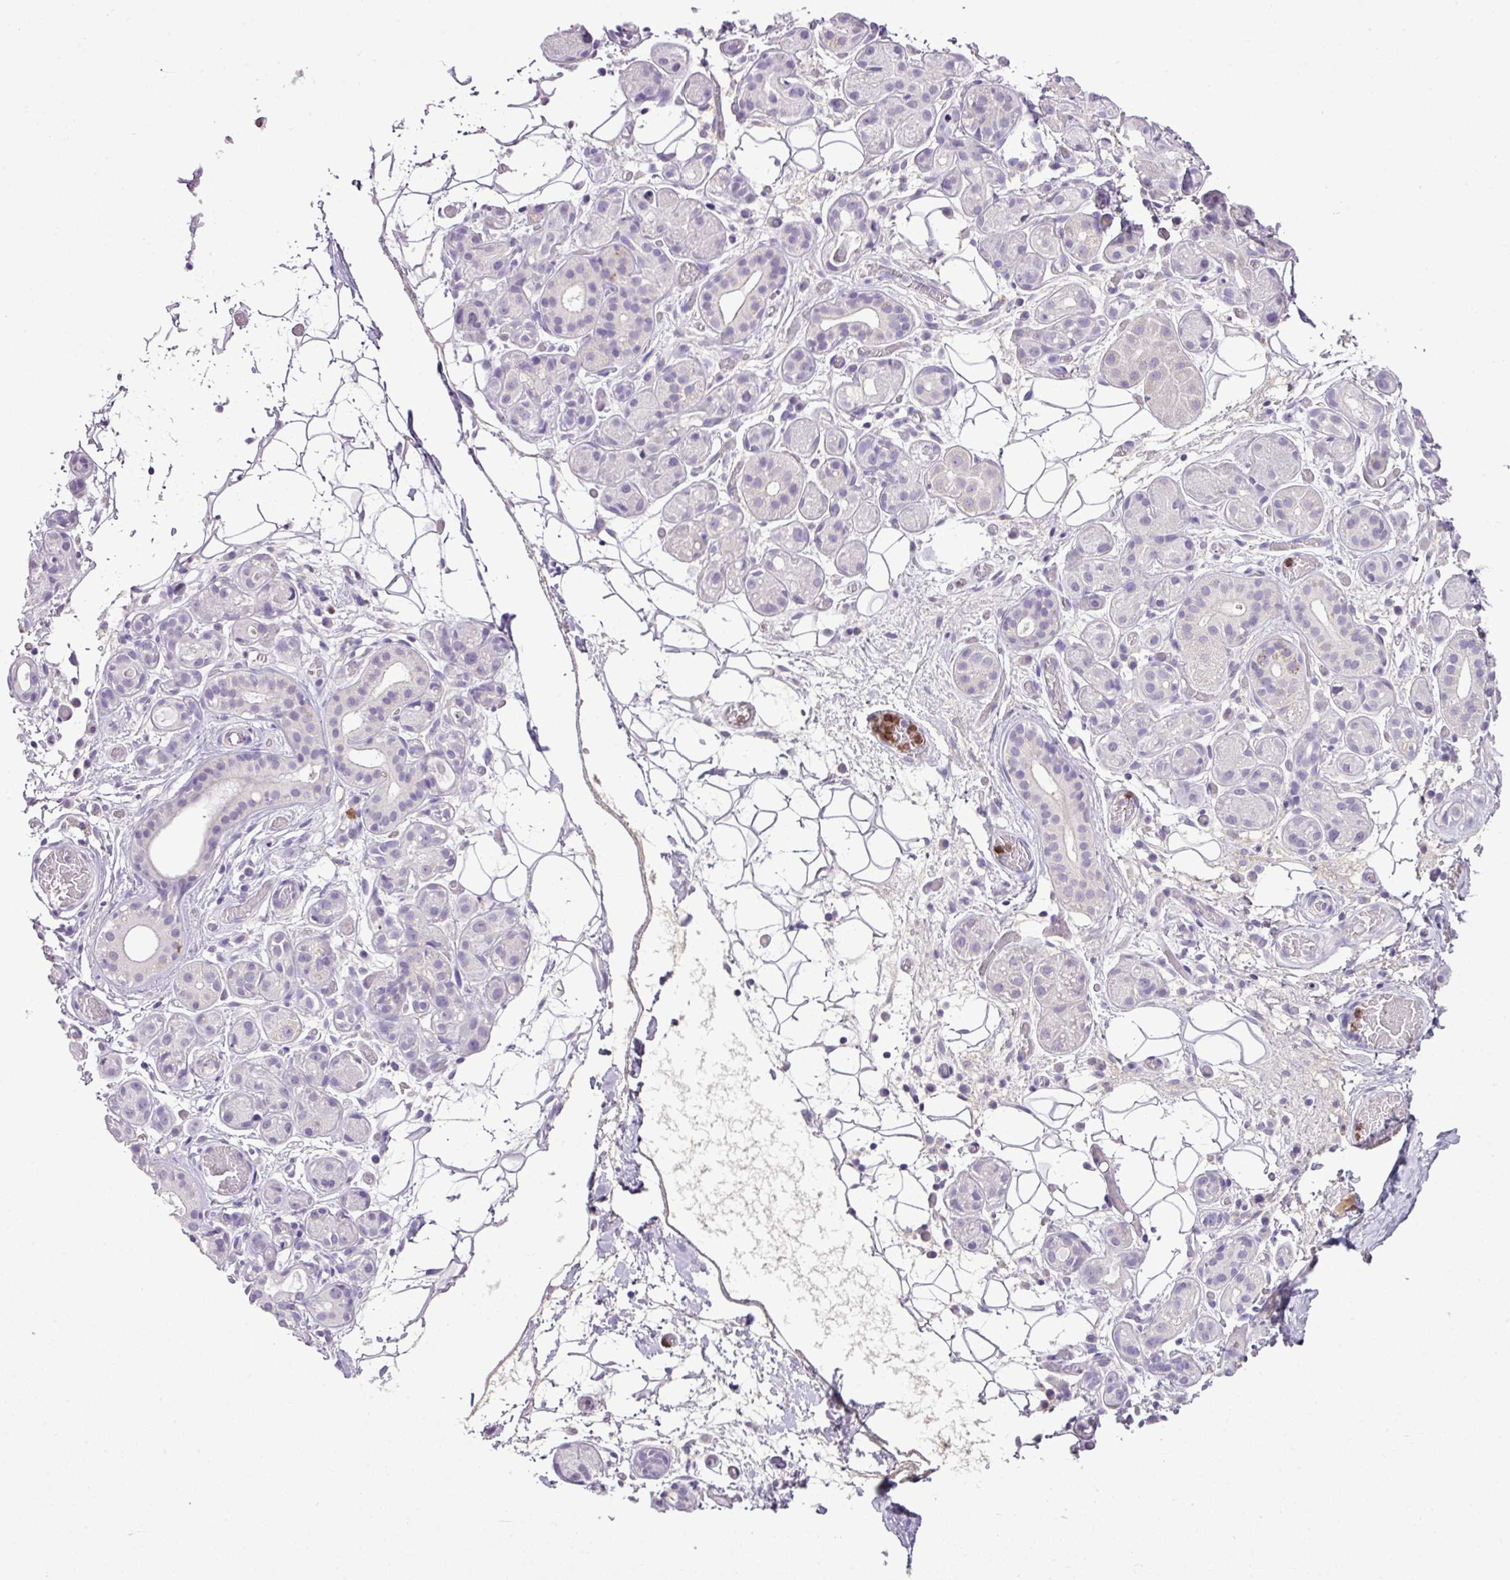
{"staining": {"intensity": "negative", "quantity": "none", "location": "none"}, "tissue": "salivary gland", "cell_type": "Glandular cells", "image_type": "normal", "snomed": [{"axis": "morphology", "description": "Normal tissue, NOS"}, {"axis": "topography", "description": "Salivary gland"}], "caption": "IHC of normal human salivary gland reveals no expression in glandular cells. Brightfield microscopy of IHC stained with DAB (3,3'-diaminobenzidine) (brown) and hematoxylin (blue), captured at high magnification.", "gene": "HTR3E", "patient": {"sex": "male", "age": 82}}